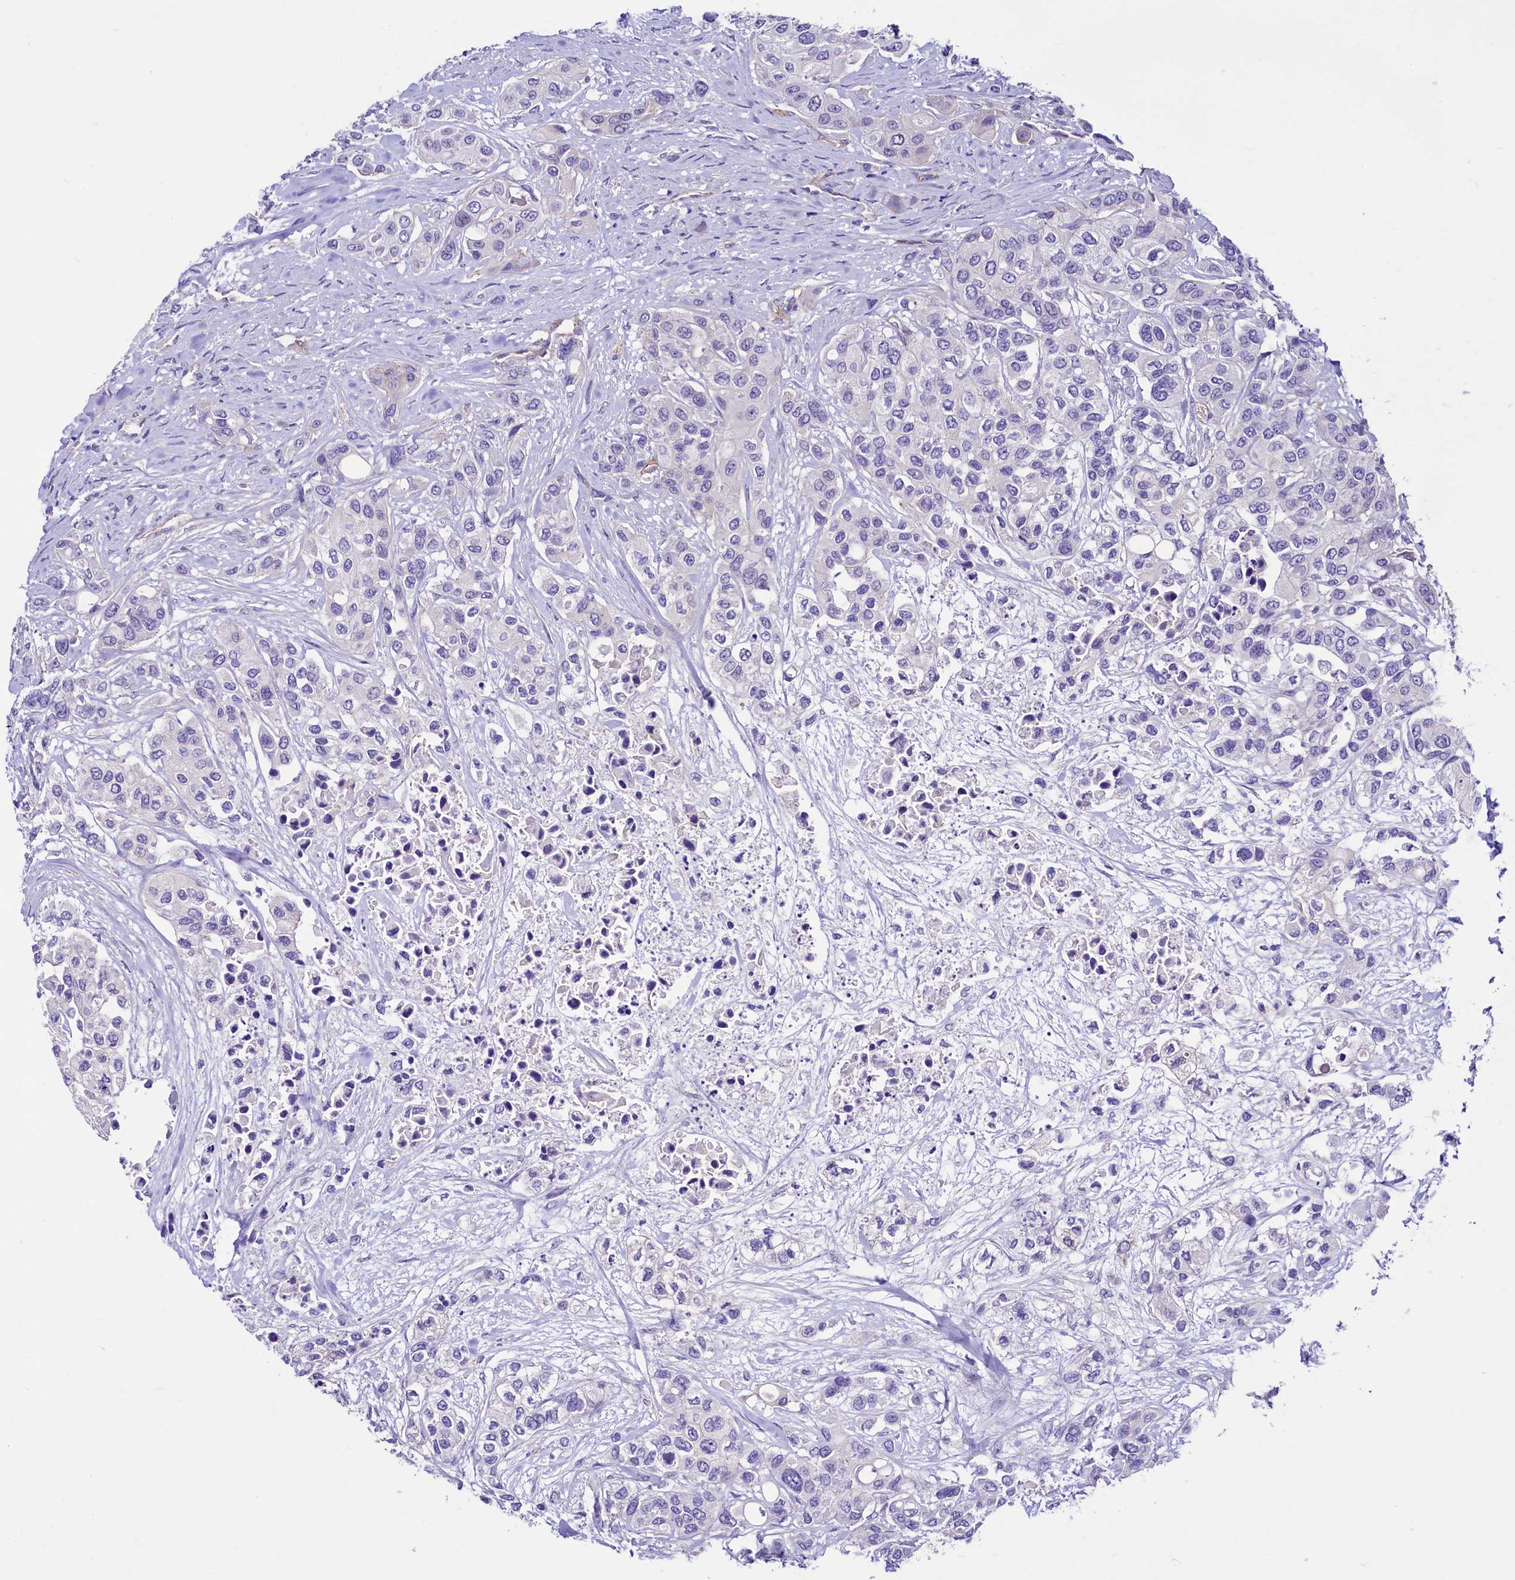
{"staining": {"intensity": "negative", "quantity": "none", "location": "none"}, "tissue": "urothelial cancer", "cell_type": "Tumor cells", "image_type": "cancer", "snomed": [{"axis": "morphology", "description": "Normal tissue, NOS"}, {"axis": "morphology", "description": "Urothelial carcinoma, High grade"}, {"axis": "topography", "description": "Vascular tissue"}, {"axis": "topography", "description": "Urinary bladder"}], "caption": "Immunohistochemical staining of human high-grade urothelial carcinoma exhibits no significant staining in tumor cells. (Immunohistochemistry, brightfield microscopy, high magnification).", "gene": "SLF1", "patient": {"sex": "female", "age": 56}}